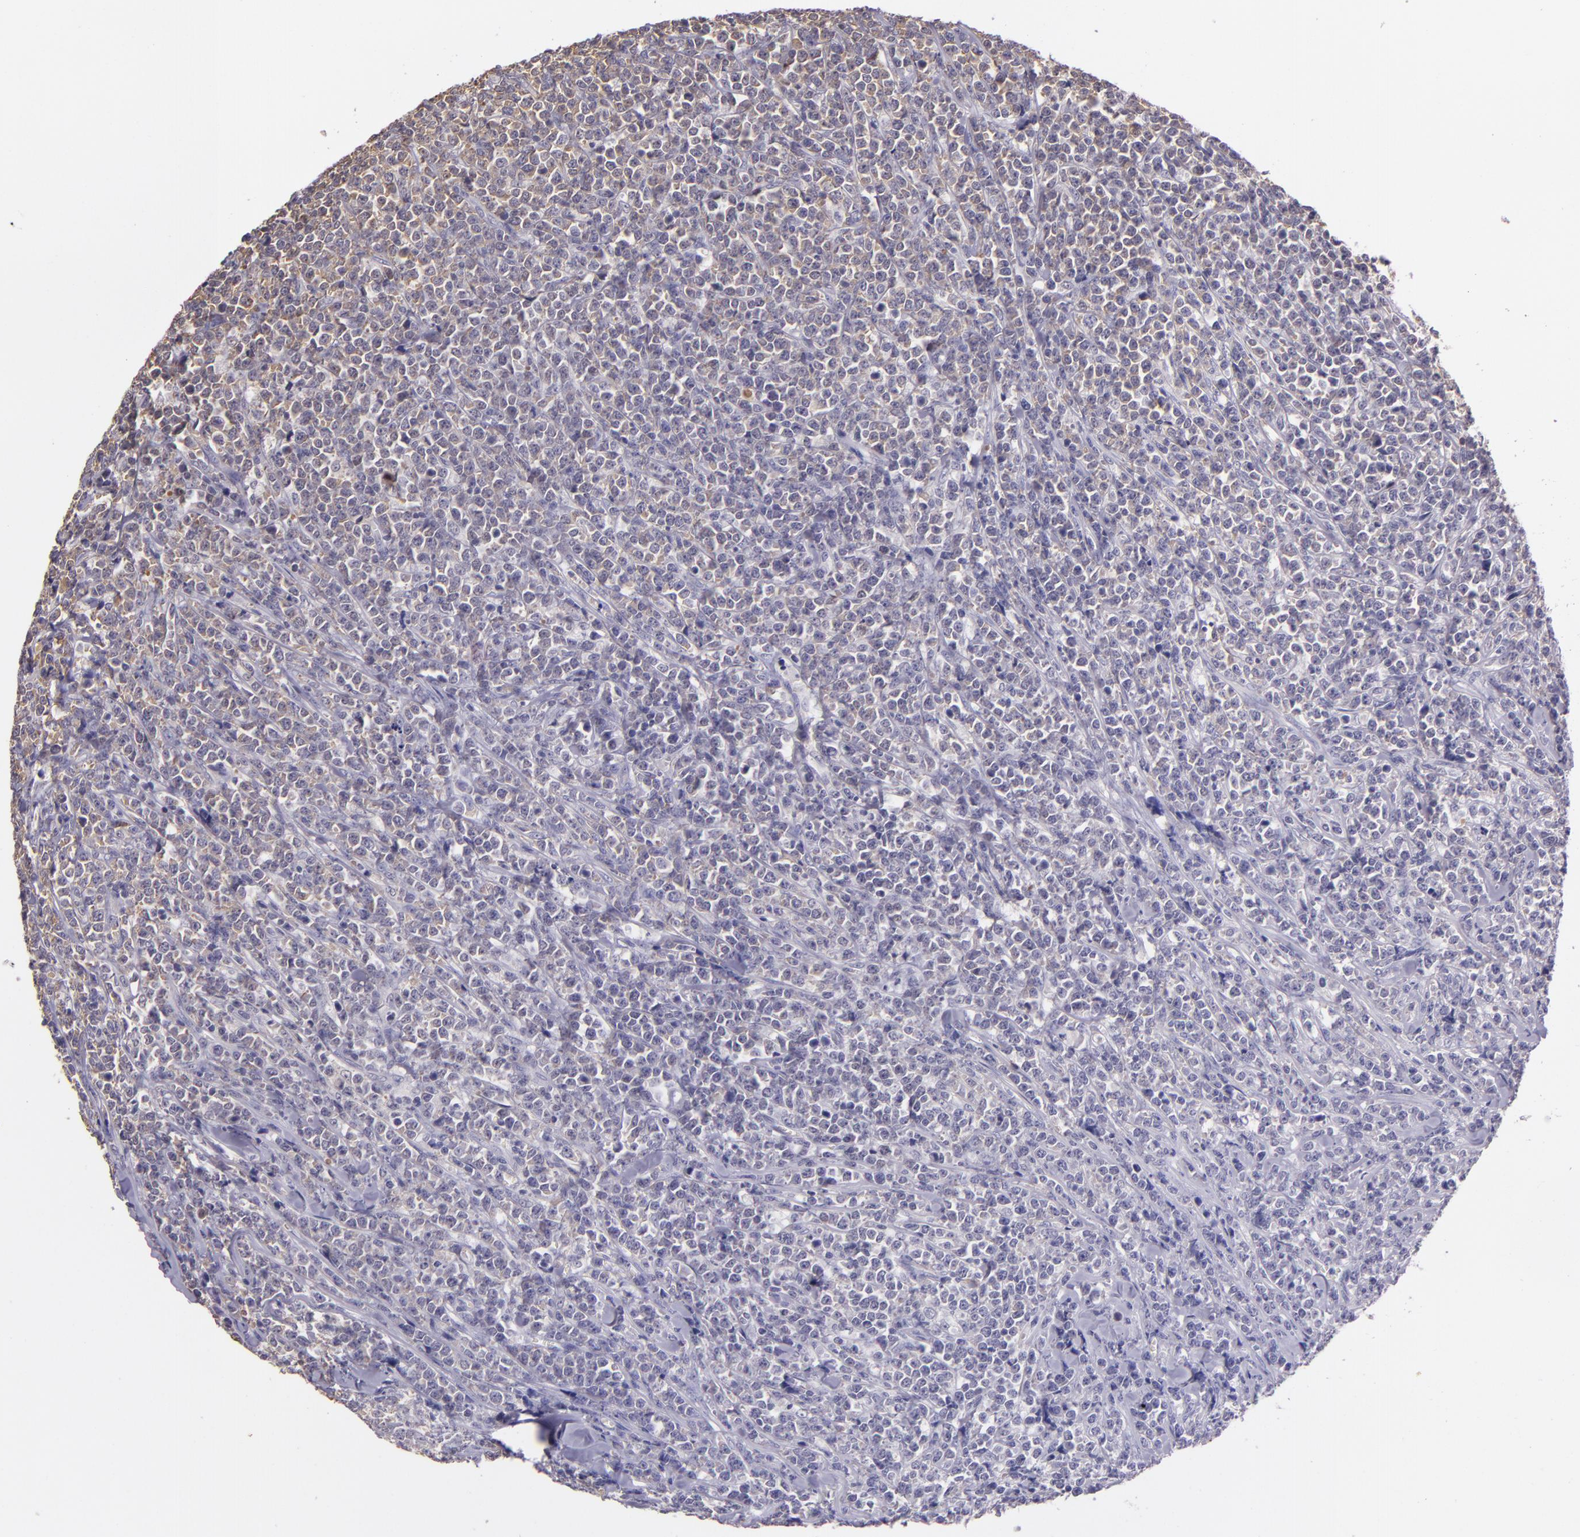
{"staining": {"intensity": "weak", "quantity": "25%-75%", "location": "cytoplasmic/membranous"}, "tissue": "lymphoma", "cell_type": "Tumor cells", "image_type": "cancer", "snomed": [{"axis": "morphology", "description": "Malignant lymphoma, non-Hodgkin's type, High grade"}, {"axis": "topography", "description": "Small intestine"}, {"axis": "topography", "description": "Colon"}], "caption": "Protein staining of high-grade malignant lymphoma, non-Hodgkin's type tissue demonstrates weak cytoplasmic/membranous staining in about 25%-75% of tumor cells.", "gene": "HSPA8", "patient": {"sex": "male", "age": 8}}